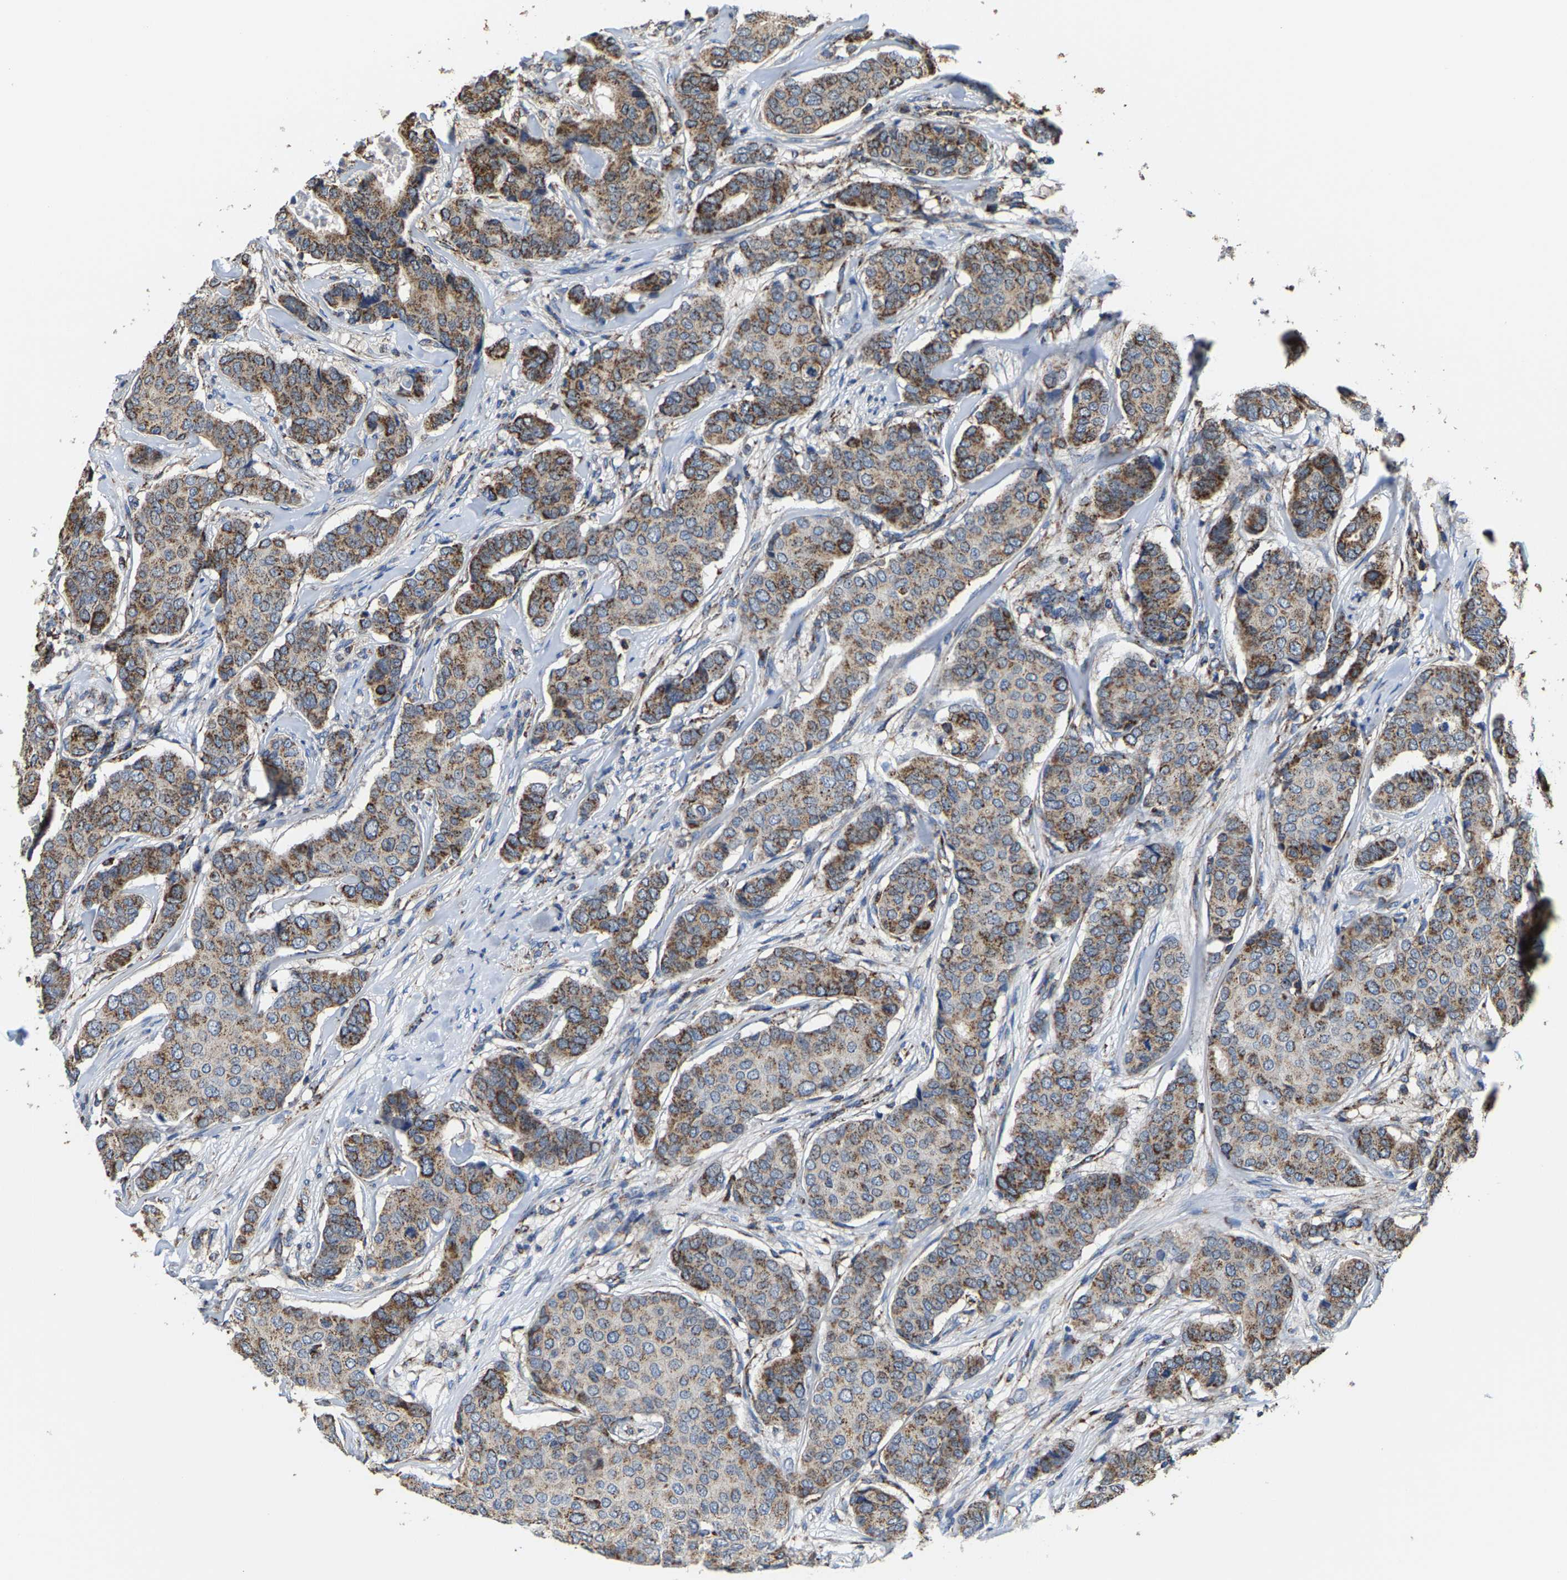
{"staining": {"intensity": "moderate", "quantity": ">75%", "location": "cytoplasmic/membranous"}, "tissue": "breast cancer", "cell_type": "Tumor cells", "image_type": "cancer", "snomed": [{"axis": "morphology", "description": "Duct carcinoma"}, {"axis": "topography", "description": "Breast"}], "caption": "About >75% of tumor cells in breast cancer (invasive ductal carcinoma) exhibit moderate cytoplasmic/membranous protein staining as visualized by brown immunohistochemical staining.", "gene": "SHMT2", "patient": {"sex": "female", "age": 75}}